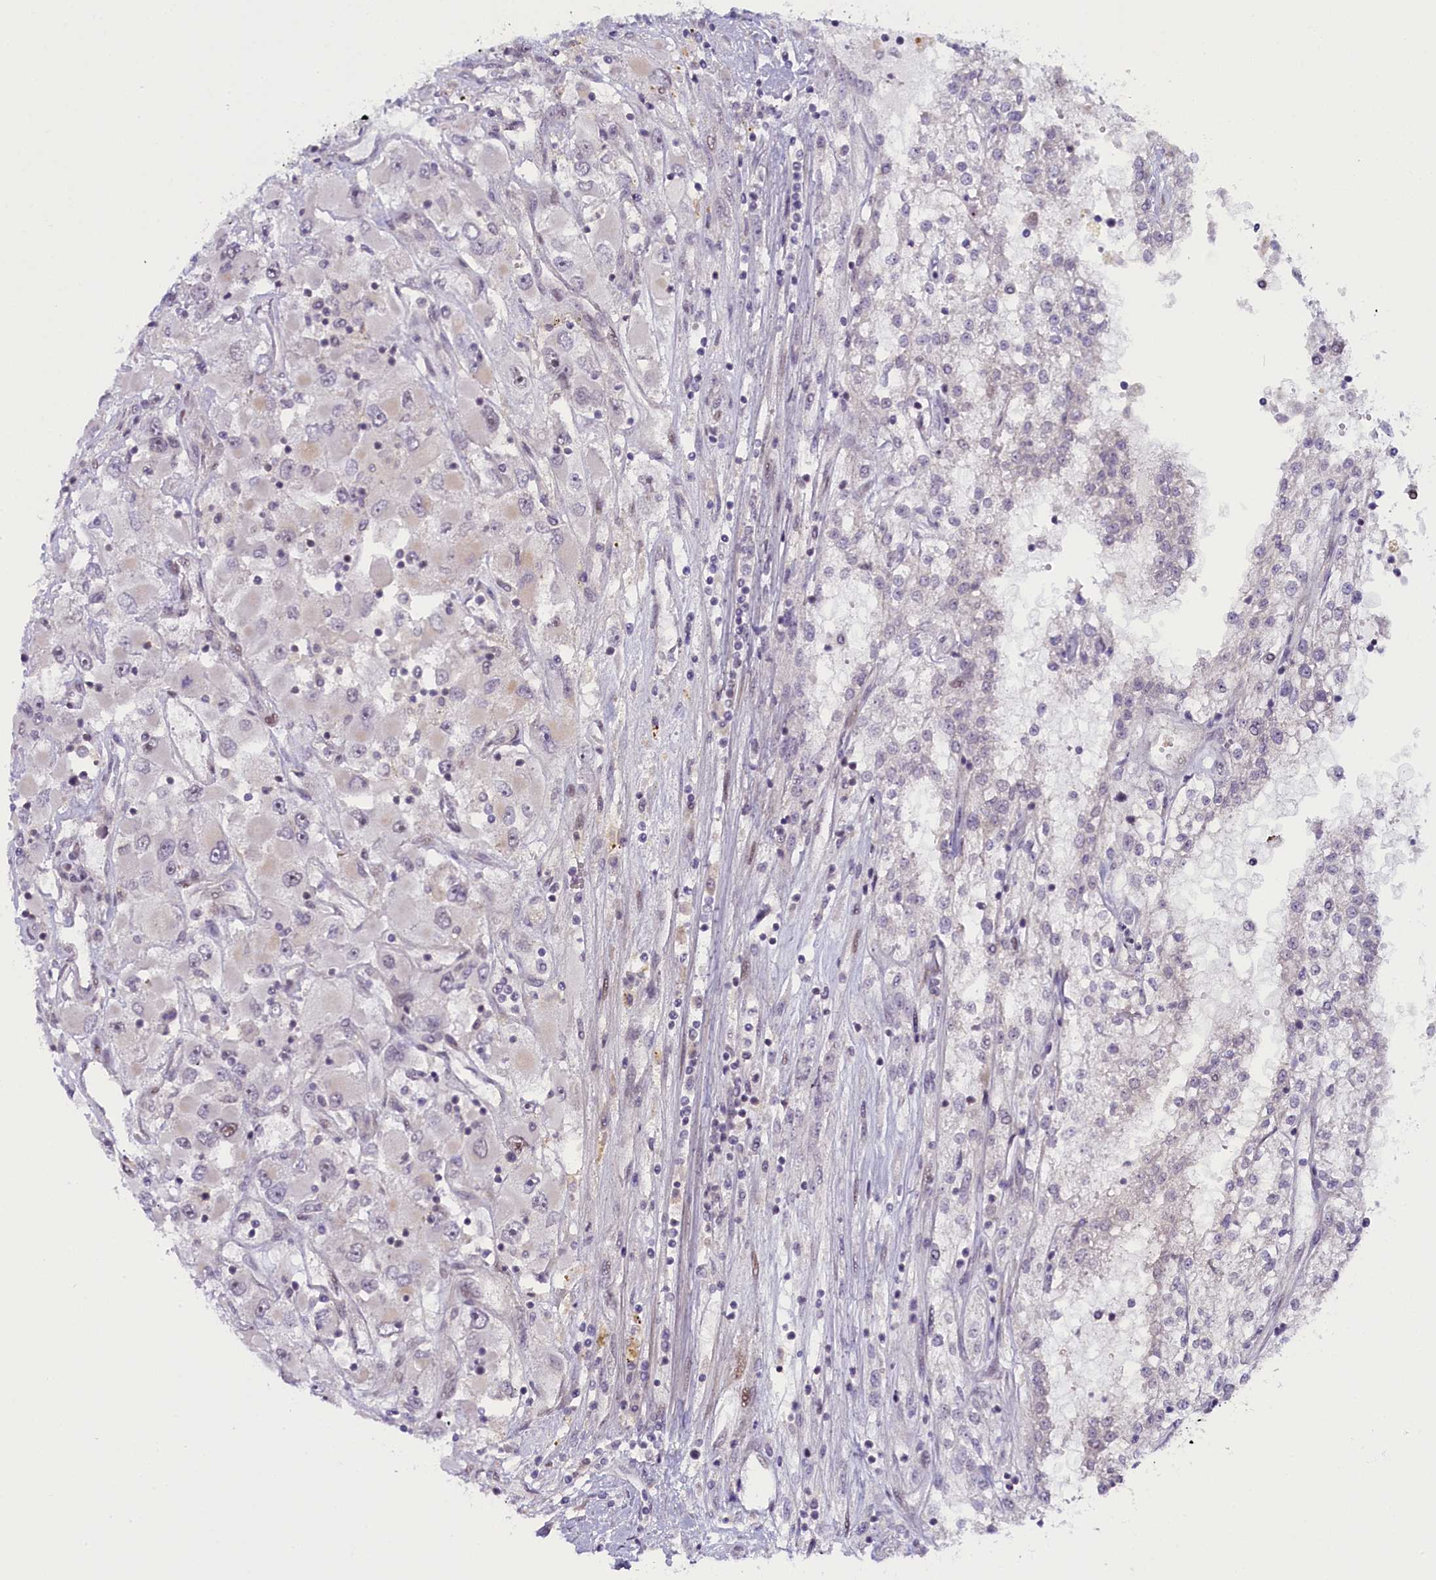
{"staining": {"intensity": "negative", "quantity": "none", "location": "none"}, "tissue": "renal cancer", "cell_type": "Tumor cells", "image_type": "cancer", "snomed": [{"axis": "morphology", "description": "Adenocarcinoma, NOS"}, {"axis": "topography", "description": "Kidney"}], "caption": "Tumor cells show no significant protein staining in renal cancer (adenocarcinoma).", "gene": "CCL23", "patient": {"sex": "female", "age": 52}}